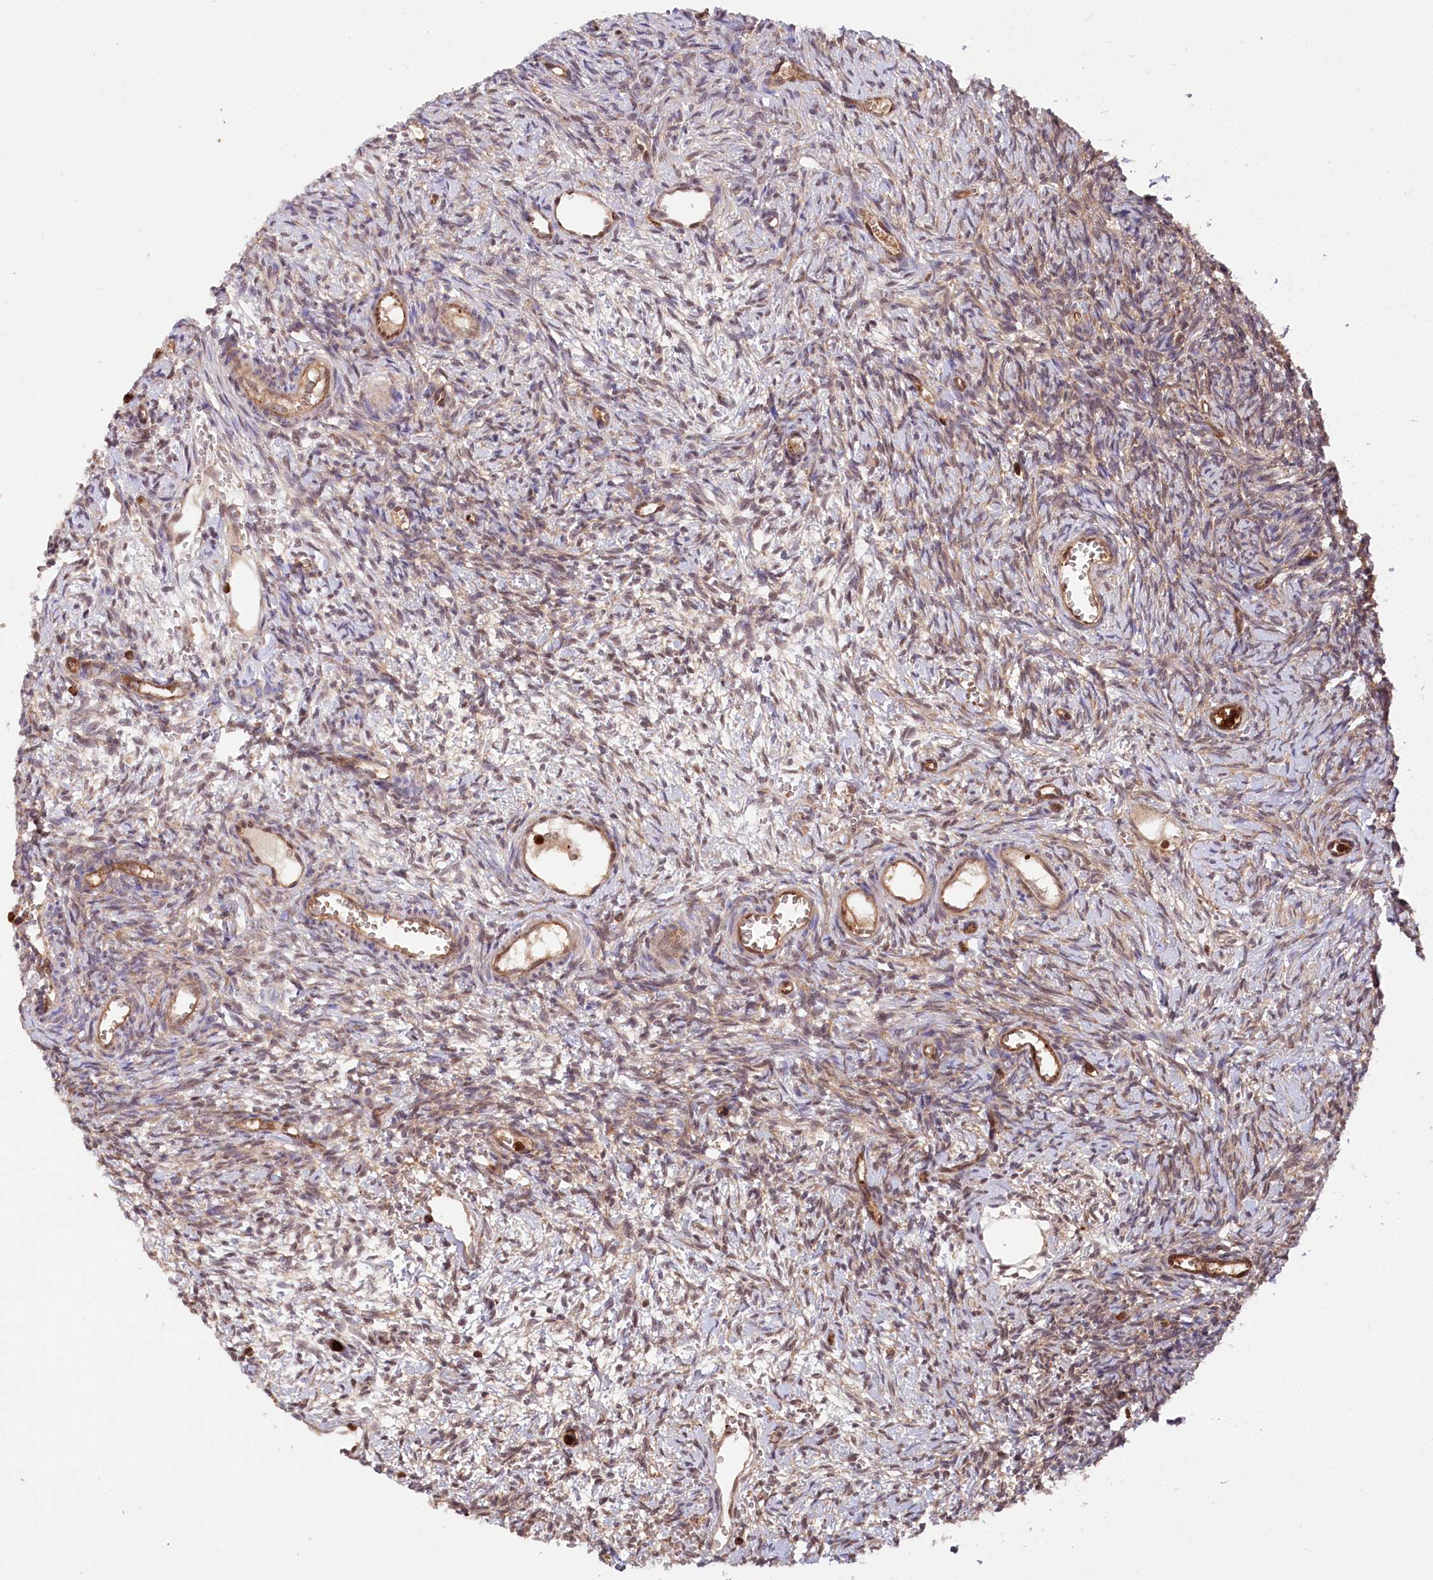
{"staining": {"intensity": "moderate", "quantity": "25%-75%", "location": "cytoplasmic/membranous"}, "tissue": "ovary", "cell_type": "Ovarian stroma cells", "image_type": "normal", "snomed": [{"axis": "morphology", "description": "Normal tissue, NOS"}, {"axis": "topography", "description": "Ovary"}], "caption": "Immunohistochemistry (IHC) (DAB (3,3'-diaminobenzidine)) staining of unremarkable ovary shows moderate cytoplasmic/membranous protein expression in about 25%-75% of ovarian stroma cells.", "gene": "LSG1", "patient": {"sex": "female", "age": 39}}